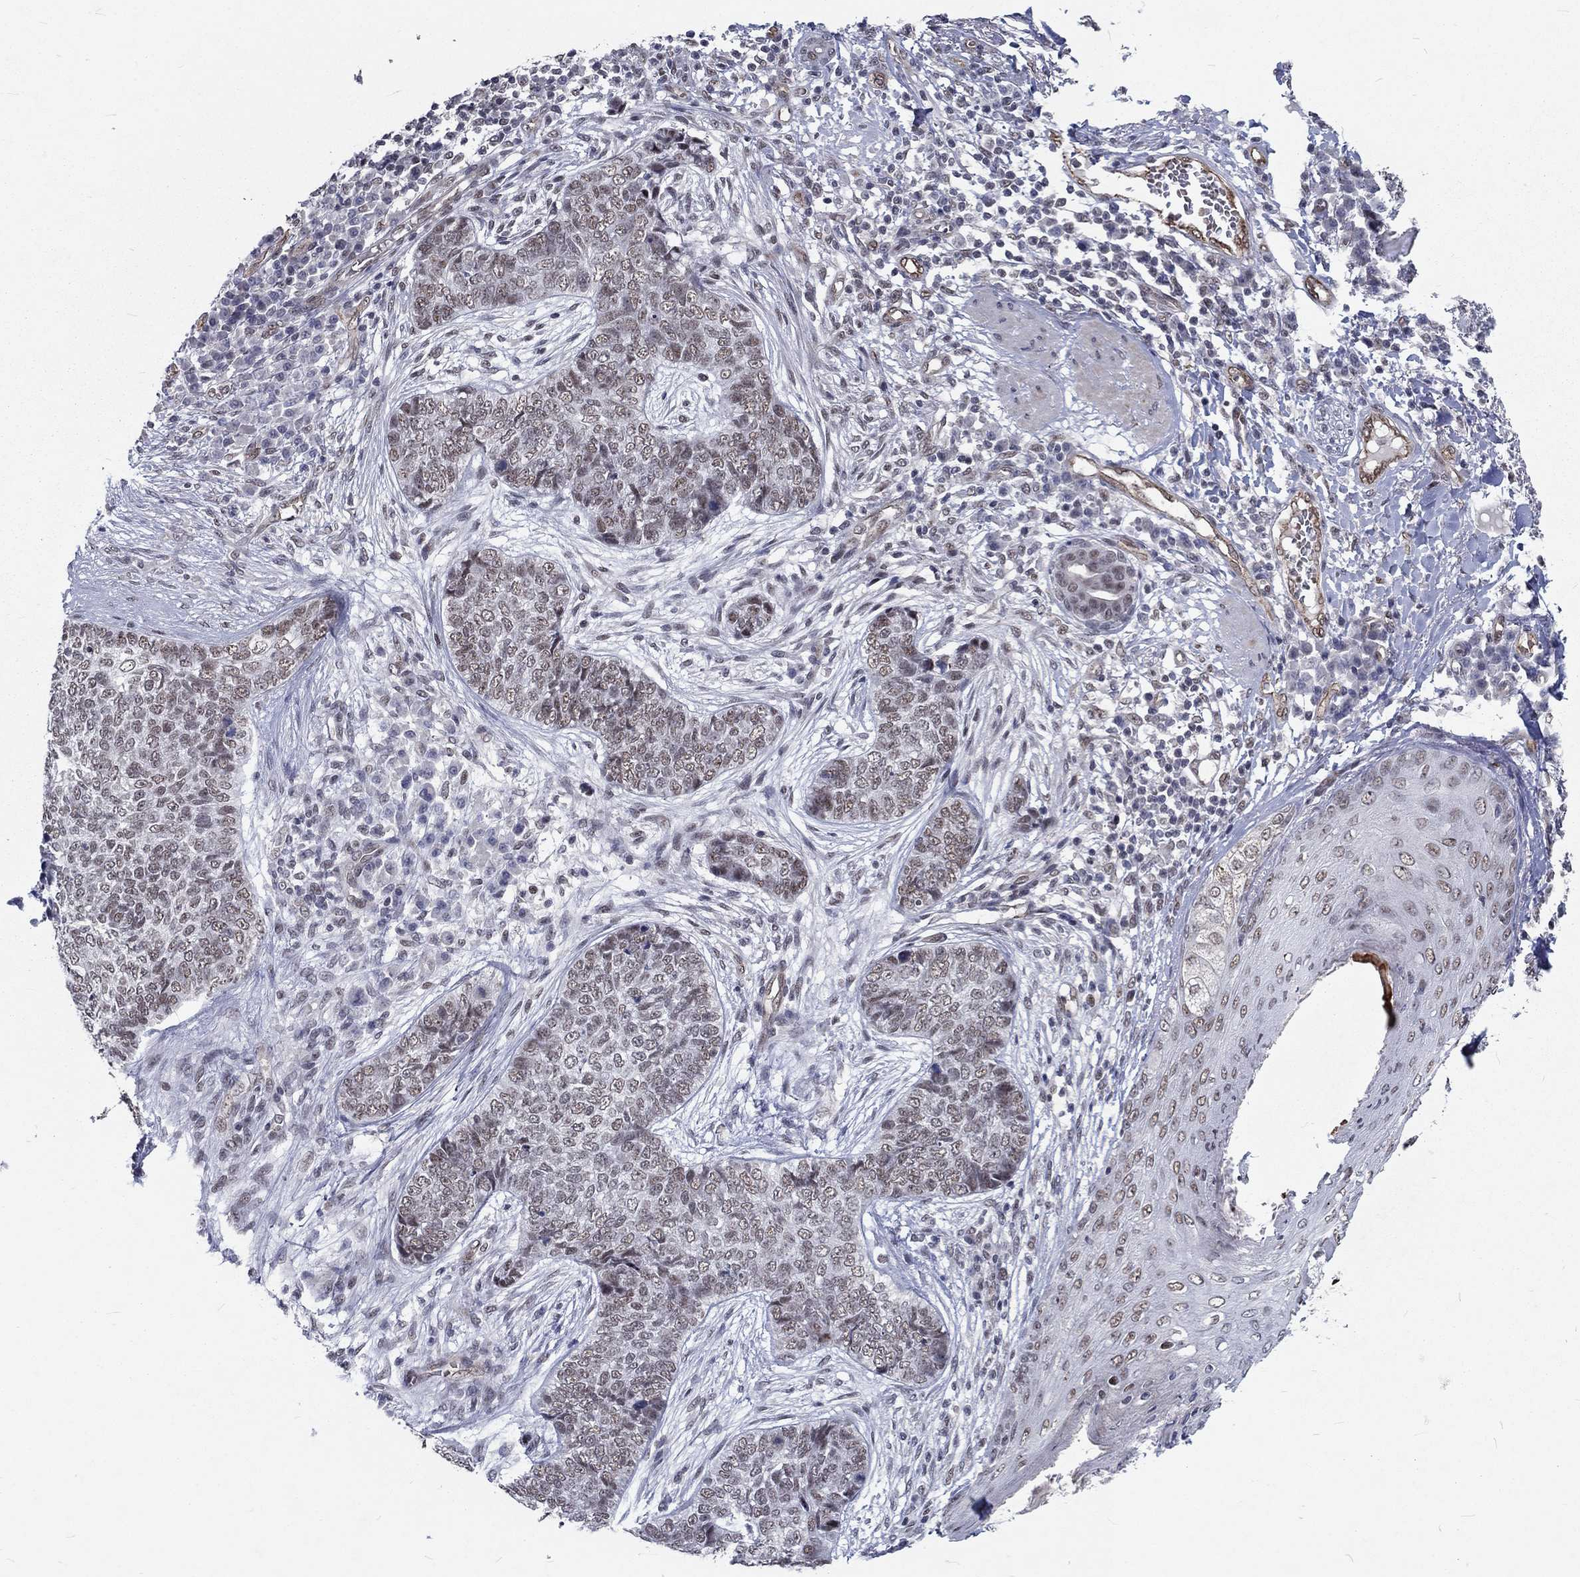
{"staining": {"intensity": "weak", "quantity": "25%-75%", "location": "nuclear"}, "tissue": "skin cancer", "cell_type": "Tumor cells", "image_type": "cancer", "snomed": [{"axis": "morphology", "description": "Basal cell carcinoma"}, {"axis": "topography", "description": "Skin"}], "caption": "The immunohistochemical stain highlights weak nuclear staining in tumor cells of skin cancer (basal cell carcinoma) tissue. The staining was performed using DAB (3,3'-diaminobenzidine) to visualize the protein expression in brown, while the nuclei were stained in blue with hematoxylin (Magnification: 20x).", "gene": "ZBED1", "patient": {"sex": "female", "age": 69}}